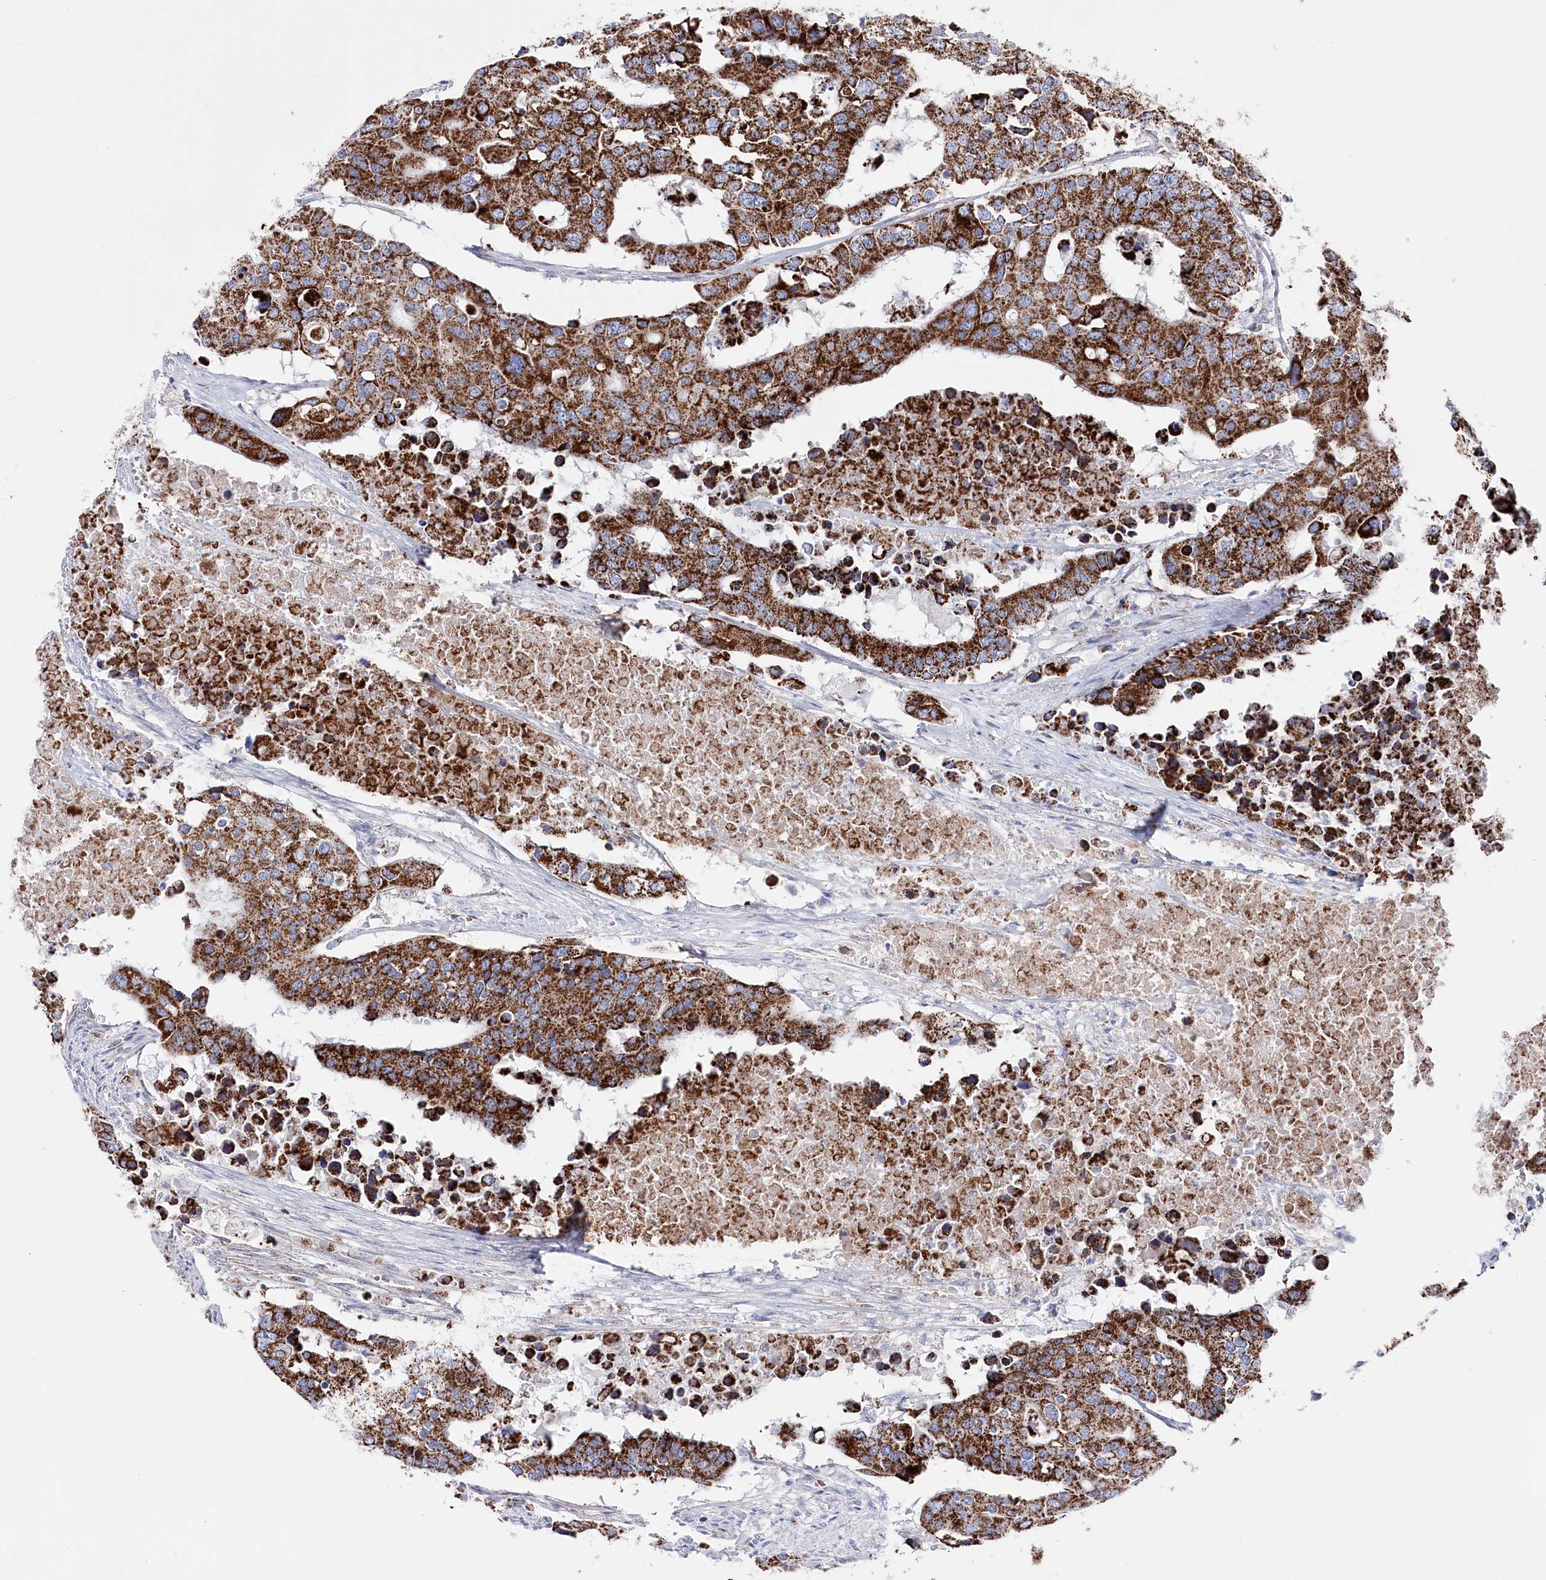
{"staining": {"intensity": "strong", "quantity": ">75%", "location": "cytoplasmic/membranous"}, "tissue": "colorectal cancer", "cell_type": "Tumor cells", "image_type": "cancer", "snomed": [{"axis": "morphology", "description": "Adenocarcinoma, NOS"}, {"axis": "topography", "description": "Colon"}], "caption": "Colorectal cancer was stained to show a protein in brown. There is high levels of strong cytoplasmic/membranous expression in about >75% of tumor cells. The protein of interest is stained brown, and the nuclei are stained in blue (DAB (3,3'-diaminobenzidine) IHC with brightfield microscopy, high magnification).", "gene": "GLS2", "patient": {"sex": "male", "age": 77}}